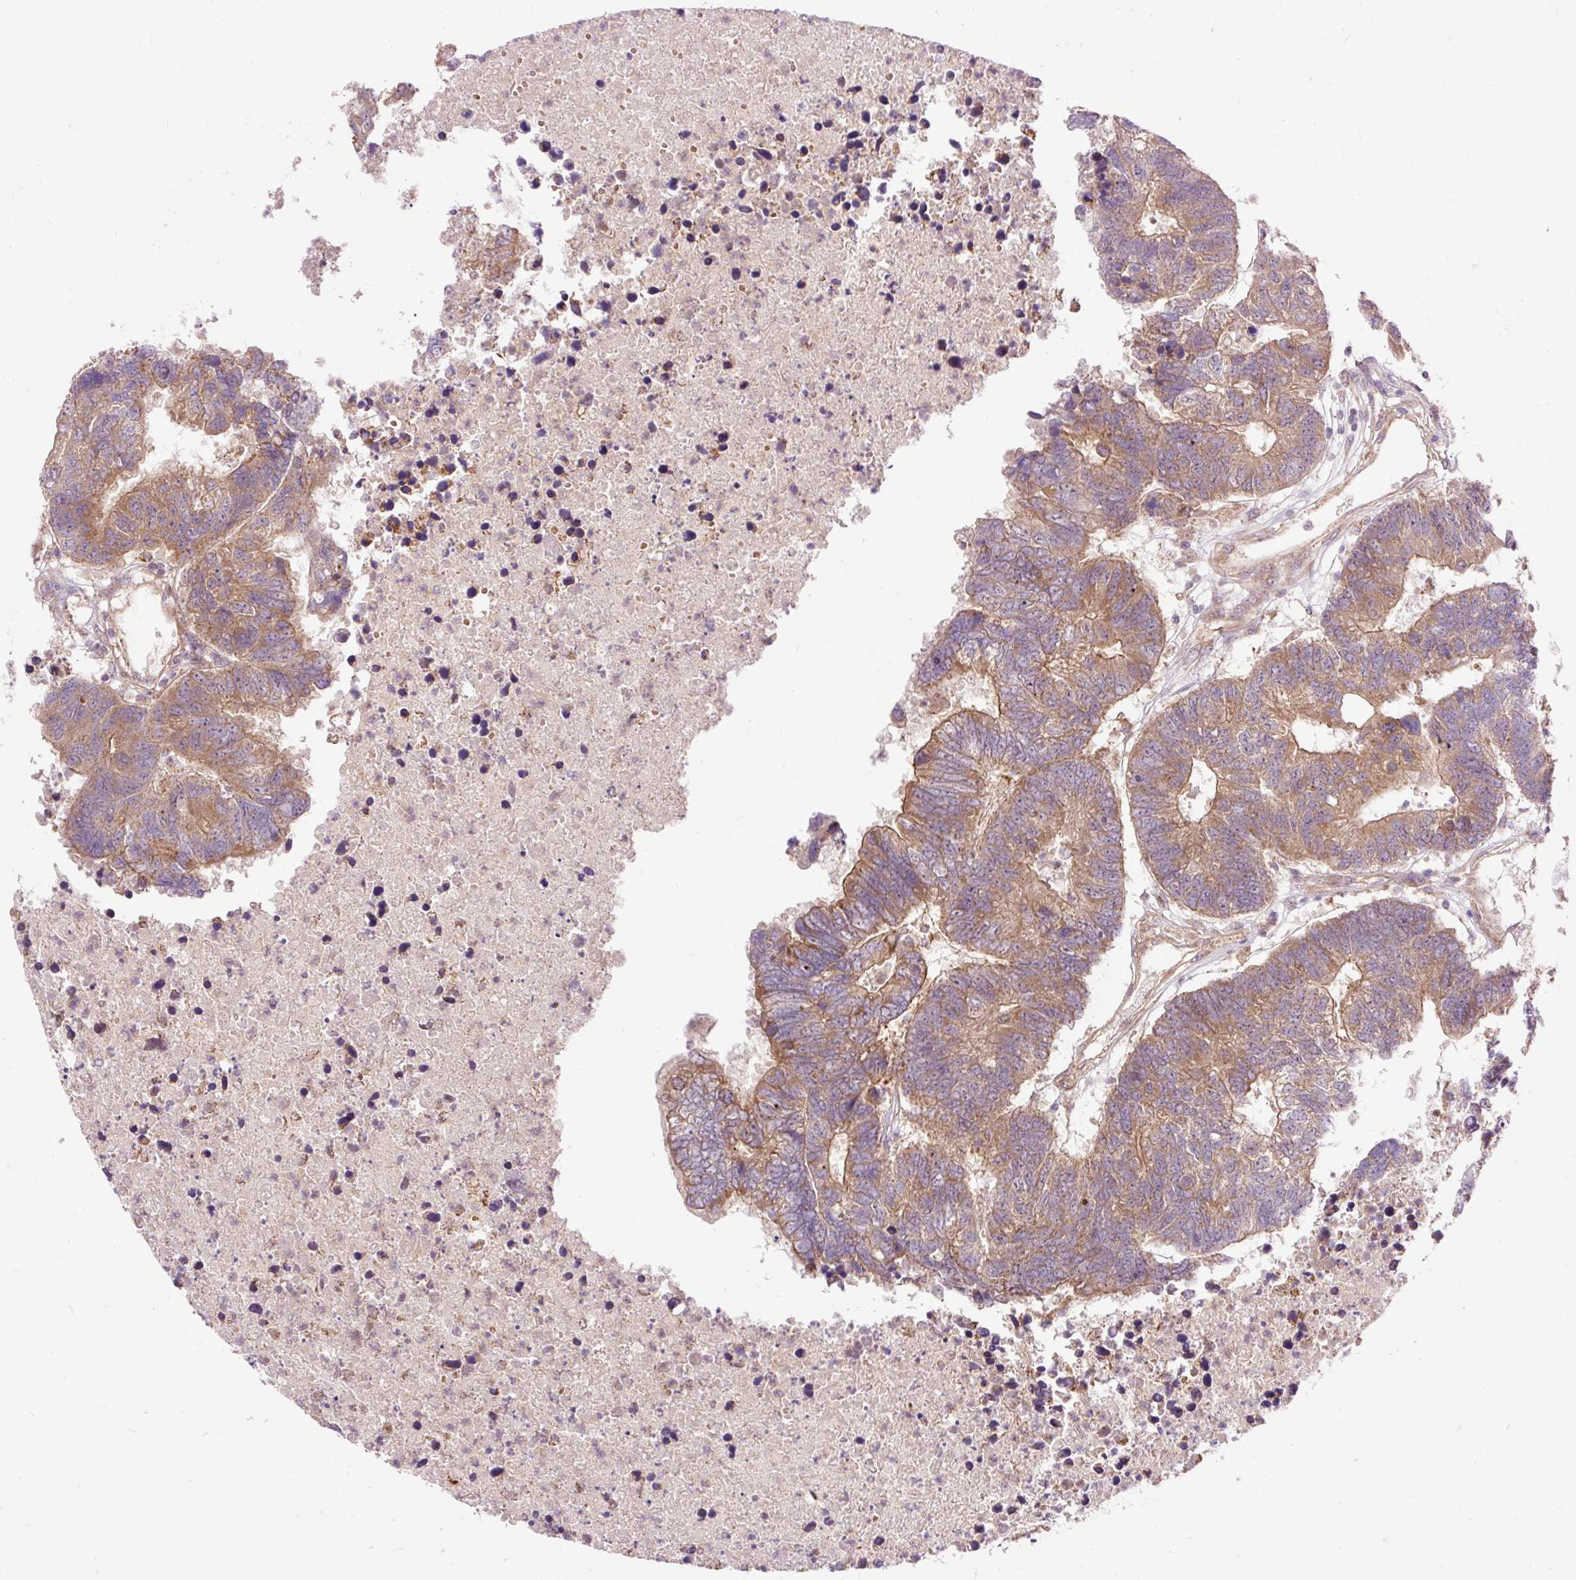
{"staining": {"intensity": "moderate", "quantity": ">75%", "location": "cytoplasmic/membranous"}, "tissue": "colorectal cancer", "cell_type": "Tumor cells", "image_type": "cancer", "snomed": [{"axis": "morphology", "description": "Adenocarcinoma, NOS"}, {"axis": "topography", "description": "Colon"}], "caption": "Protein staining by immunohistochemistry reveals moderate cytoplasmic/membranous positivity in approximately >75% of tumor cells in colorectal cancer.", "gene": "RIPOR3", "patient": {"sex": "female", "age": 48}}